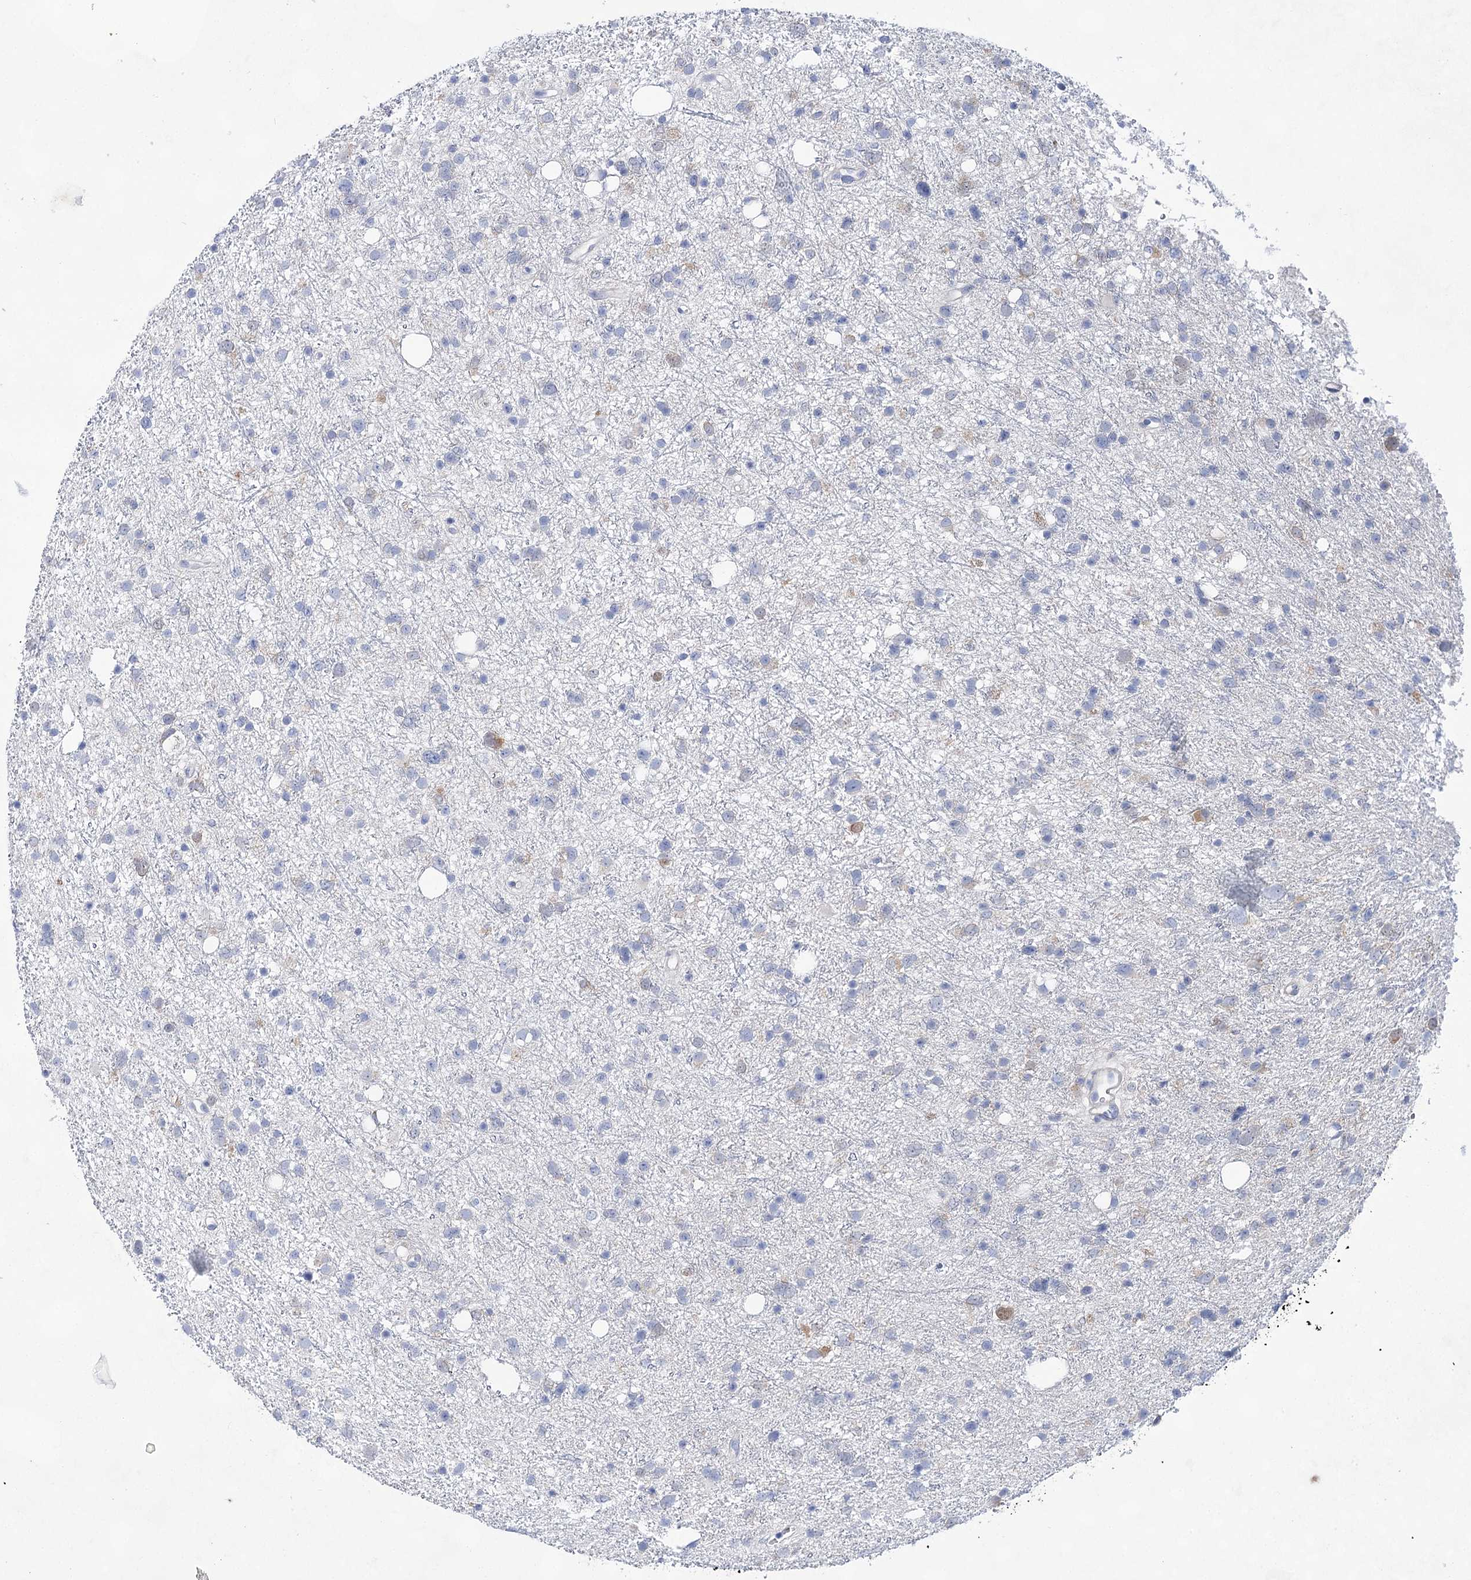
{"staining": {"intensity": "negative", "quantity": "none", "location": "none"}, "tissue": "glioma", "cell_type": "Tumor cells", "image_type": "cancer", "snomed": [{"axis": "morphology", "description": "Glioma, malignant, Low grade"}, {"axis": "topography", "description": "Cerebral cortex"}], "caption": "This is a image of IHC staining of malignant low-grade glioma, which shows no expression in tumor cells.", "gene": "UGDH", "patient": {"sex": "female", "age": 39}}